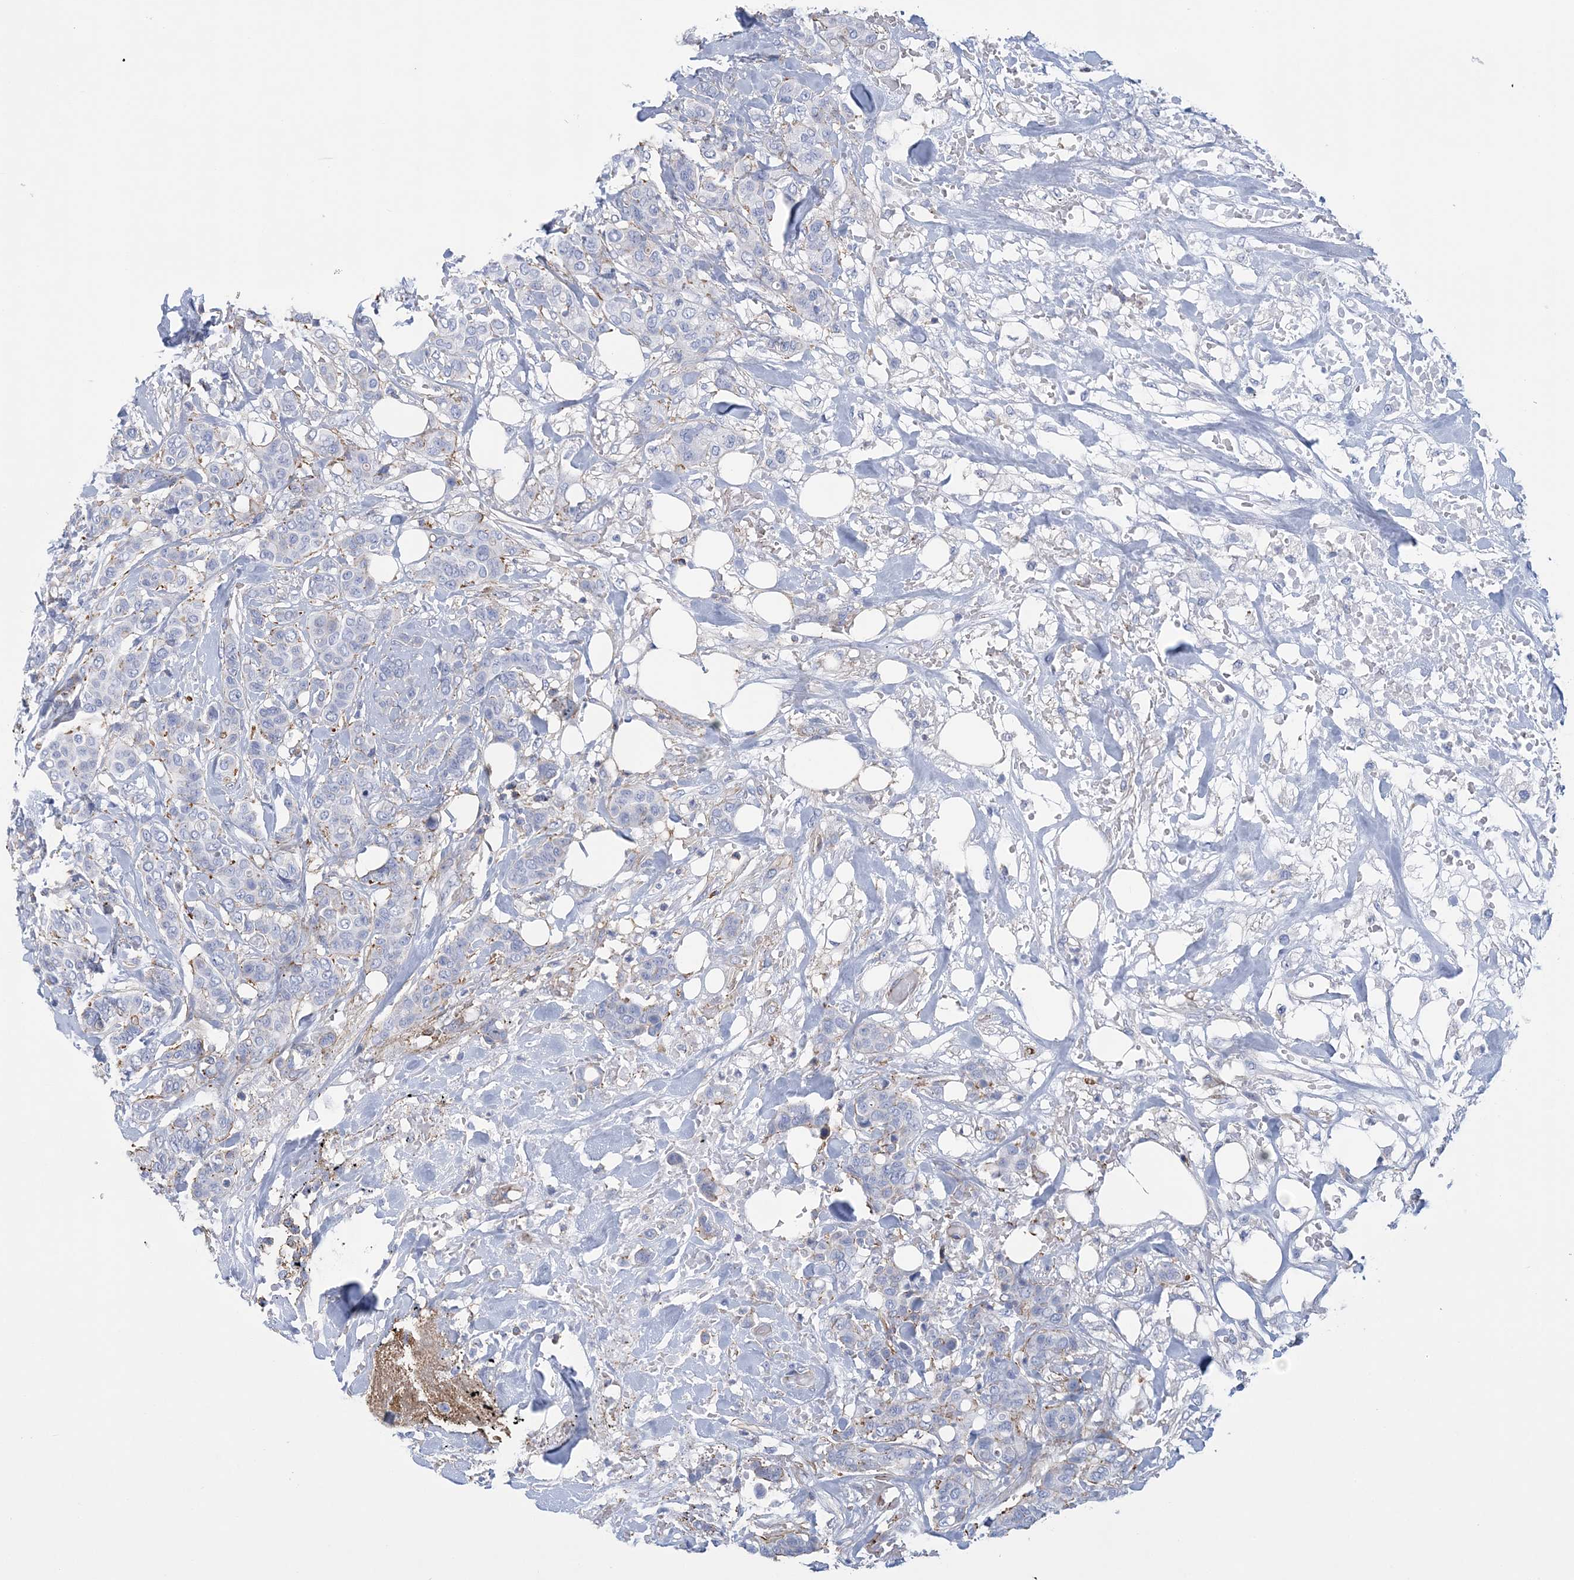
{"staining": {"intensity": "negative", "quantity": "none", "location": "none"}, "tissue": "breast cancer", "cell_type": "Tumor cells", "image_type": "cancer", "snomed": [{"axis": "morphology", "description": "Lobular carcinoma"}, {"axis": "topography", "description": "Breast"}], "caption": "Photomicrograph shows no significant protein positivity in tumor cells of lobular carcinoma (breast).", "gene": "C11orf21", "patient": {"sex": "female", "age": 51}}